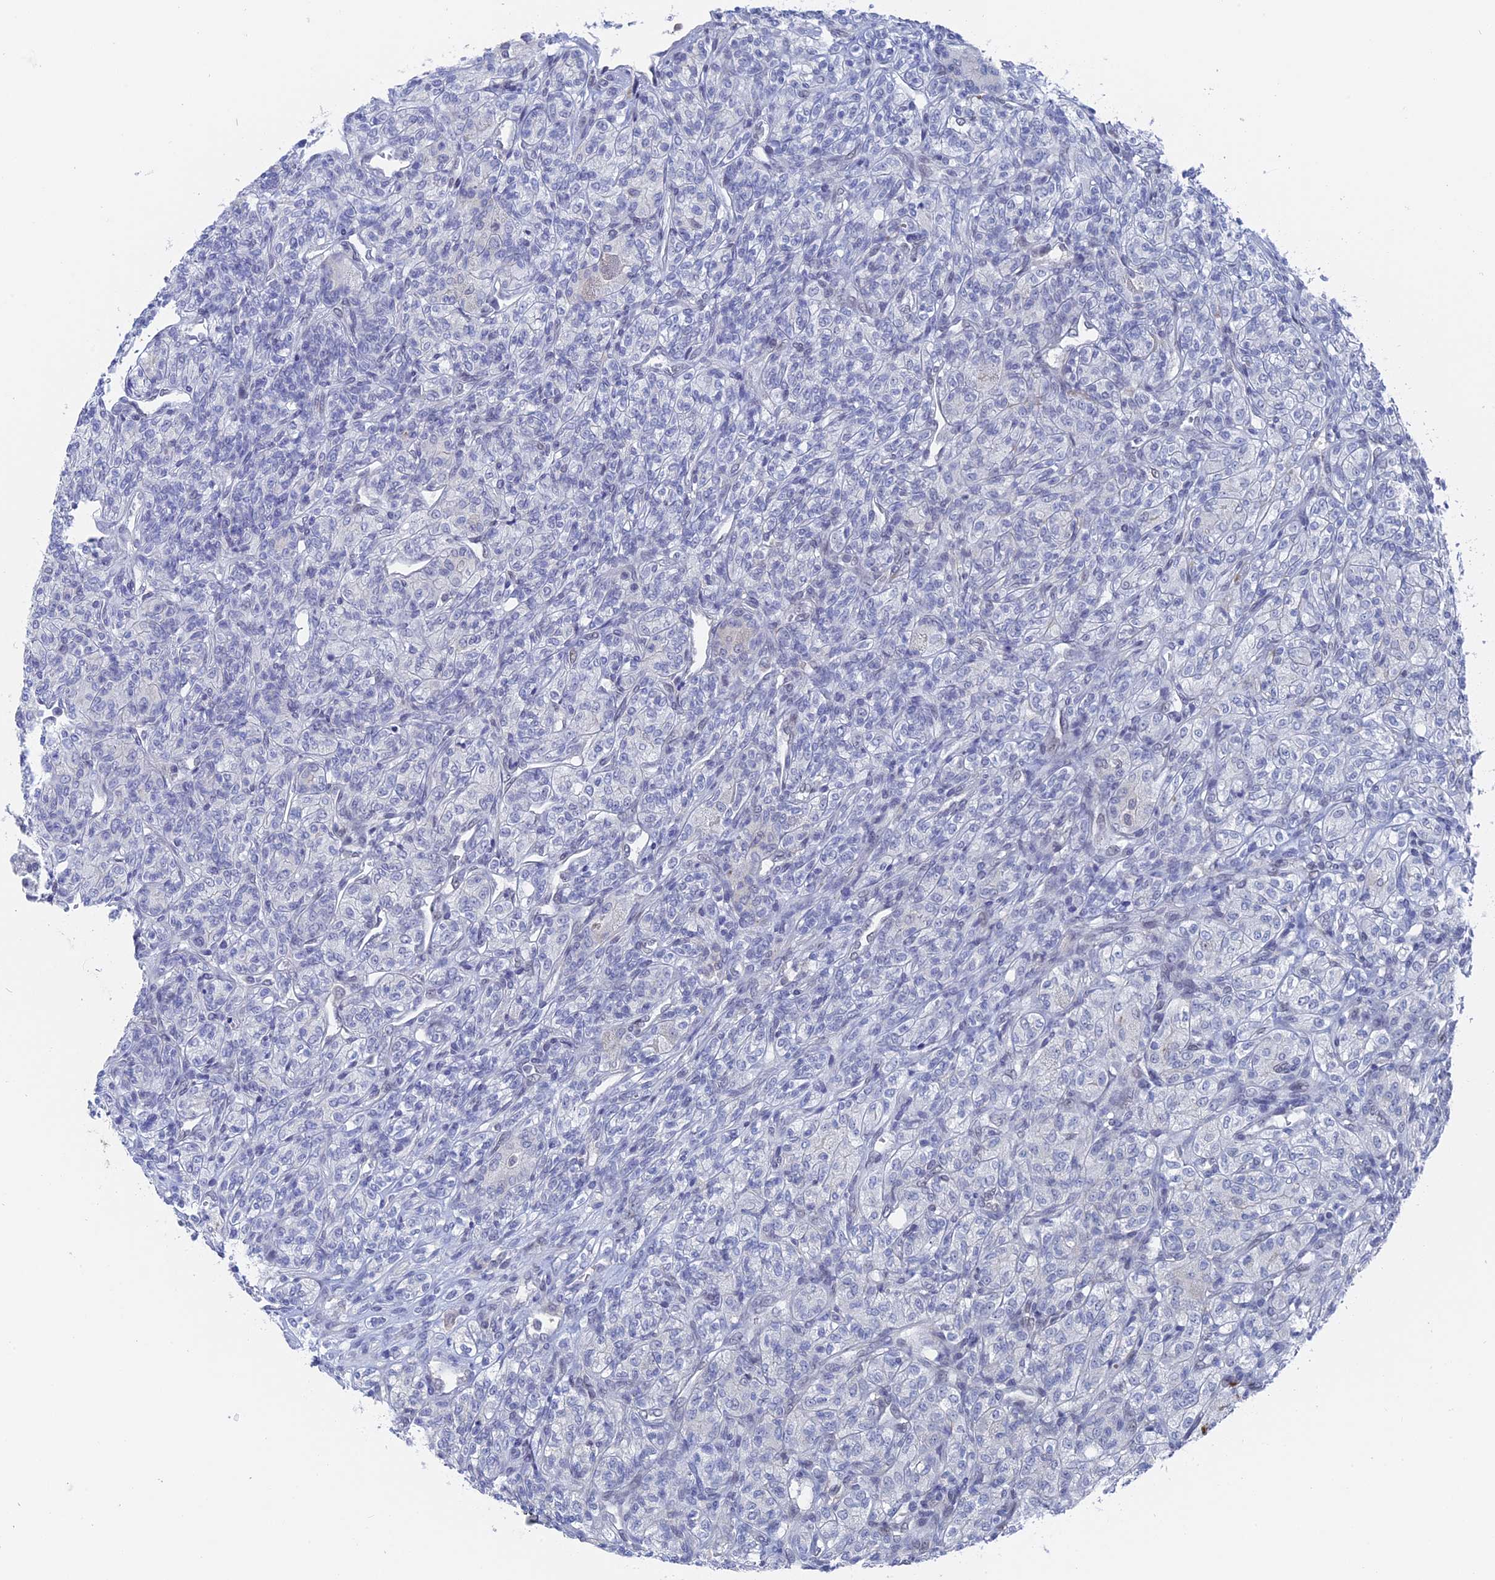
{"staining": {"intensity": "negative", "quantity": "none", "location": "none"}, "tissue": "renal cancer", "cell_type": "Tumor cells", "image_type": "cancer", "snomed": [{"axis": "morphology", "description": "Adenocarcinoma, NOS"}, {"axis": "topography", "description": "Kidney"}], "caption": "There is no significant expression in tumor cells of adenocarcinoma (renal).", "gene": "BRD2", "patient": {"sex": "male", "age": 77}}